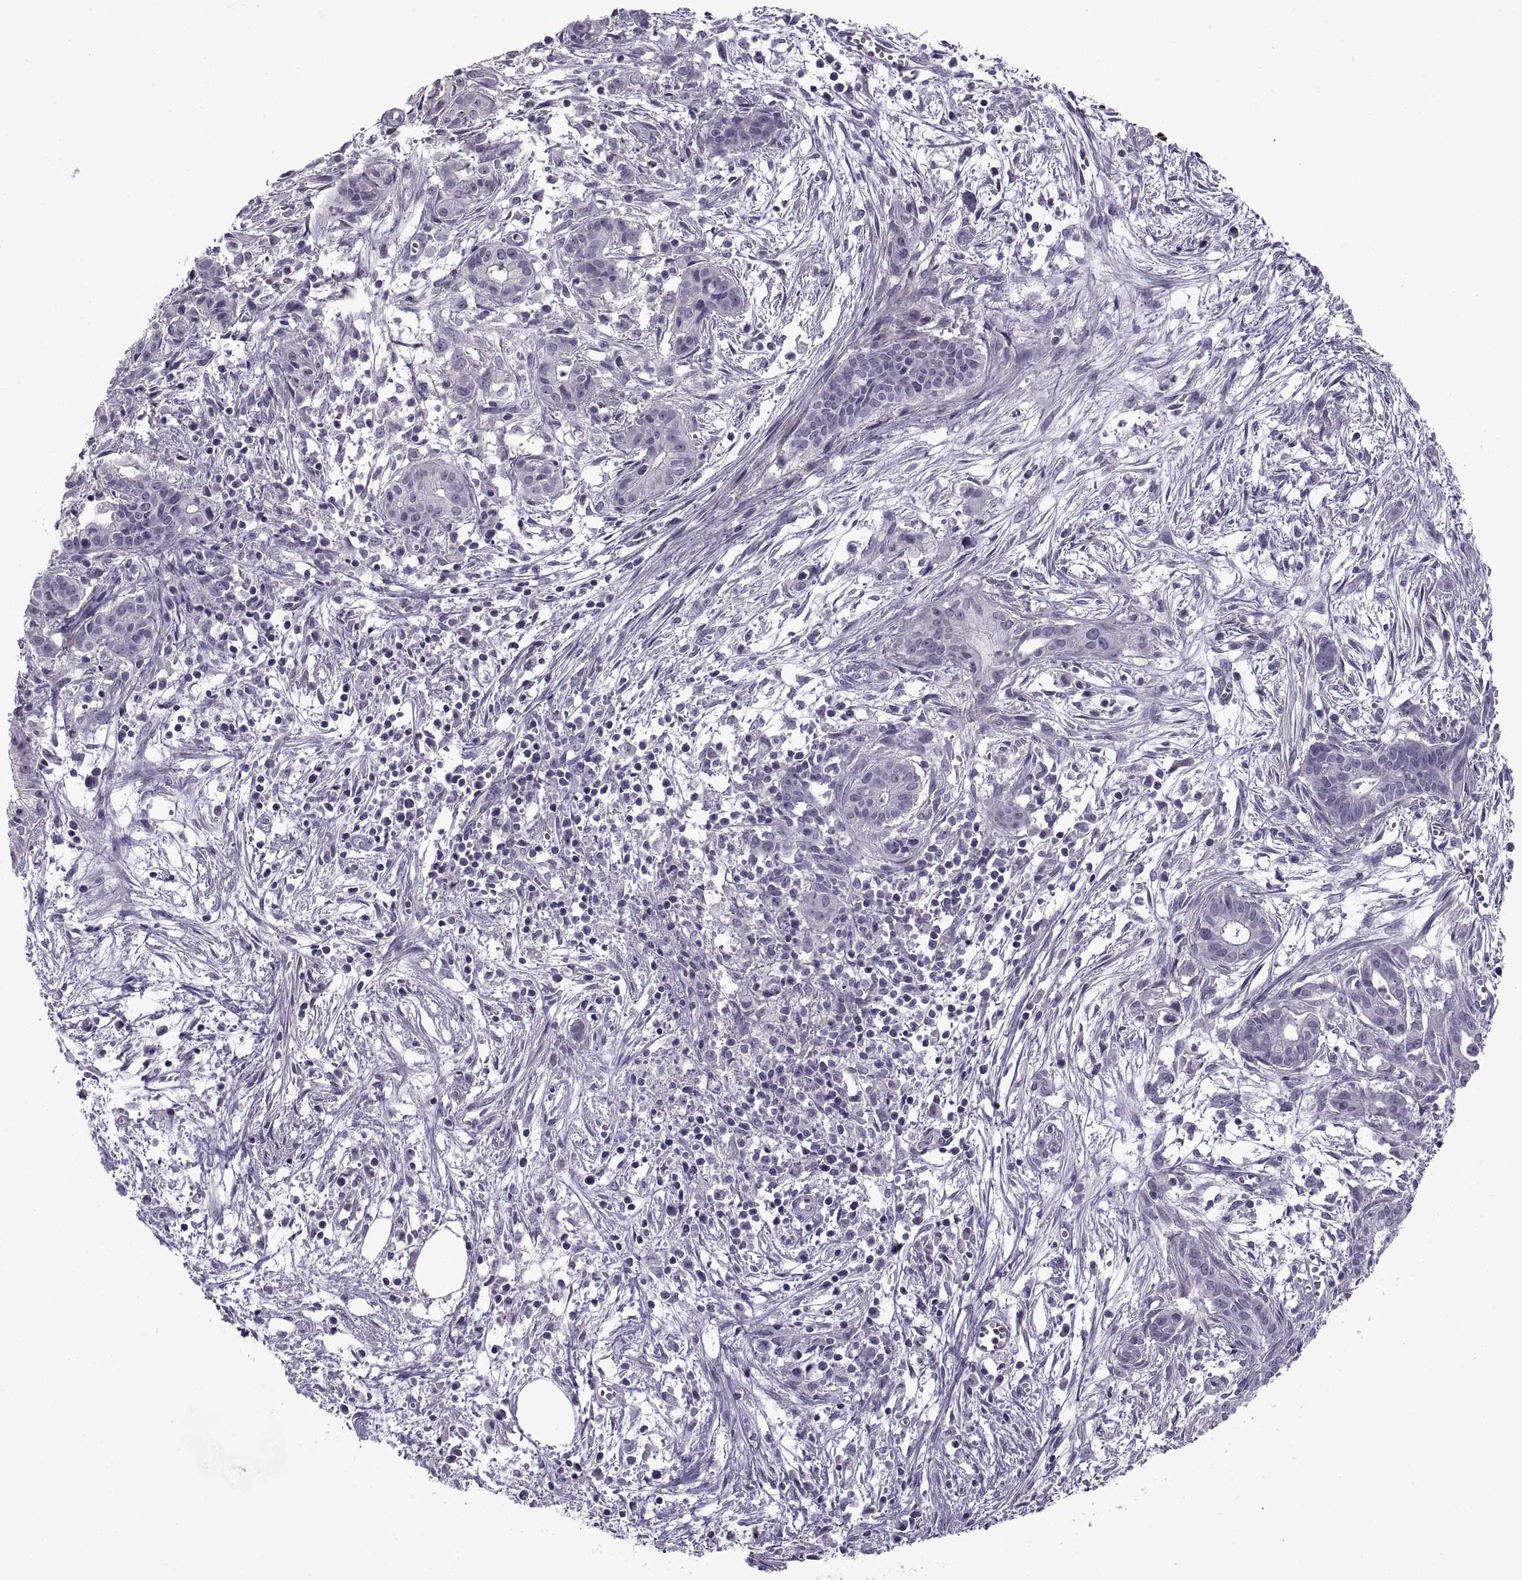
{"staining": {"intensity": "negative", "quantity": "none", "location": "none"}, "tissue": "pancreatic cancer", "cell_type": "Tumor cells", "image_type": "cancer", "snomed": [{"axis": "morphology", "description": "Adenocarcinoma, NOS"}, {"axis": "topography", "description": "Pancreas"}], "caption": "Immunohistochemical staining of pancreatic adenocarcinoma exhibits no significant positivity in tumor cells.", "gene": "BSPH1", "patient": {"sex": "male", "age": 48}}